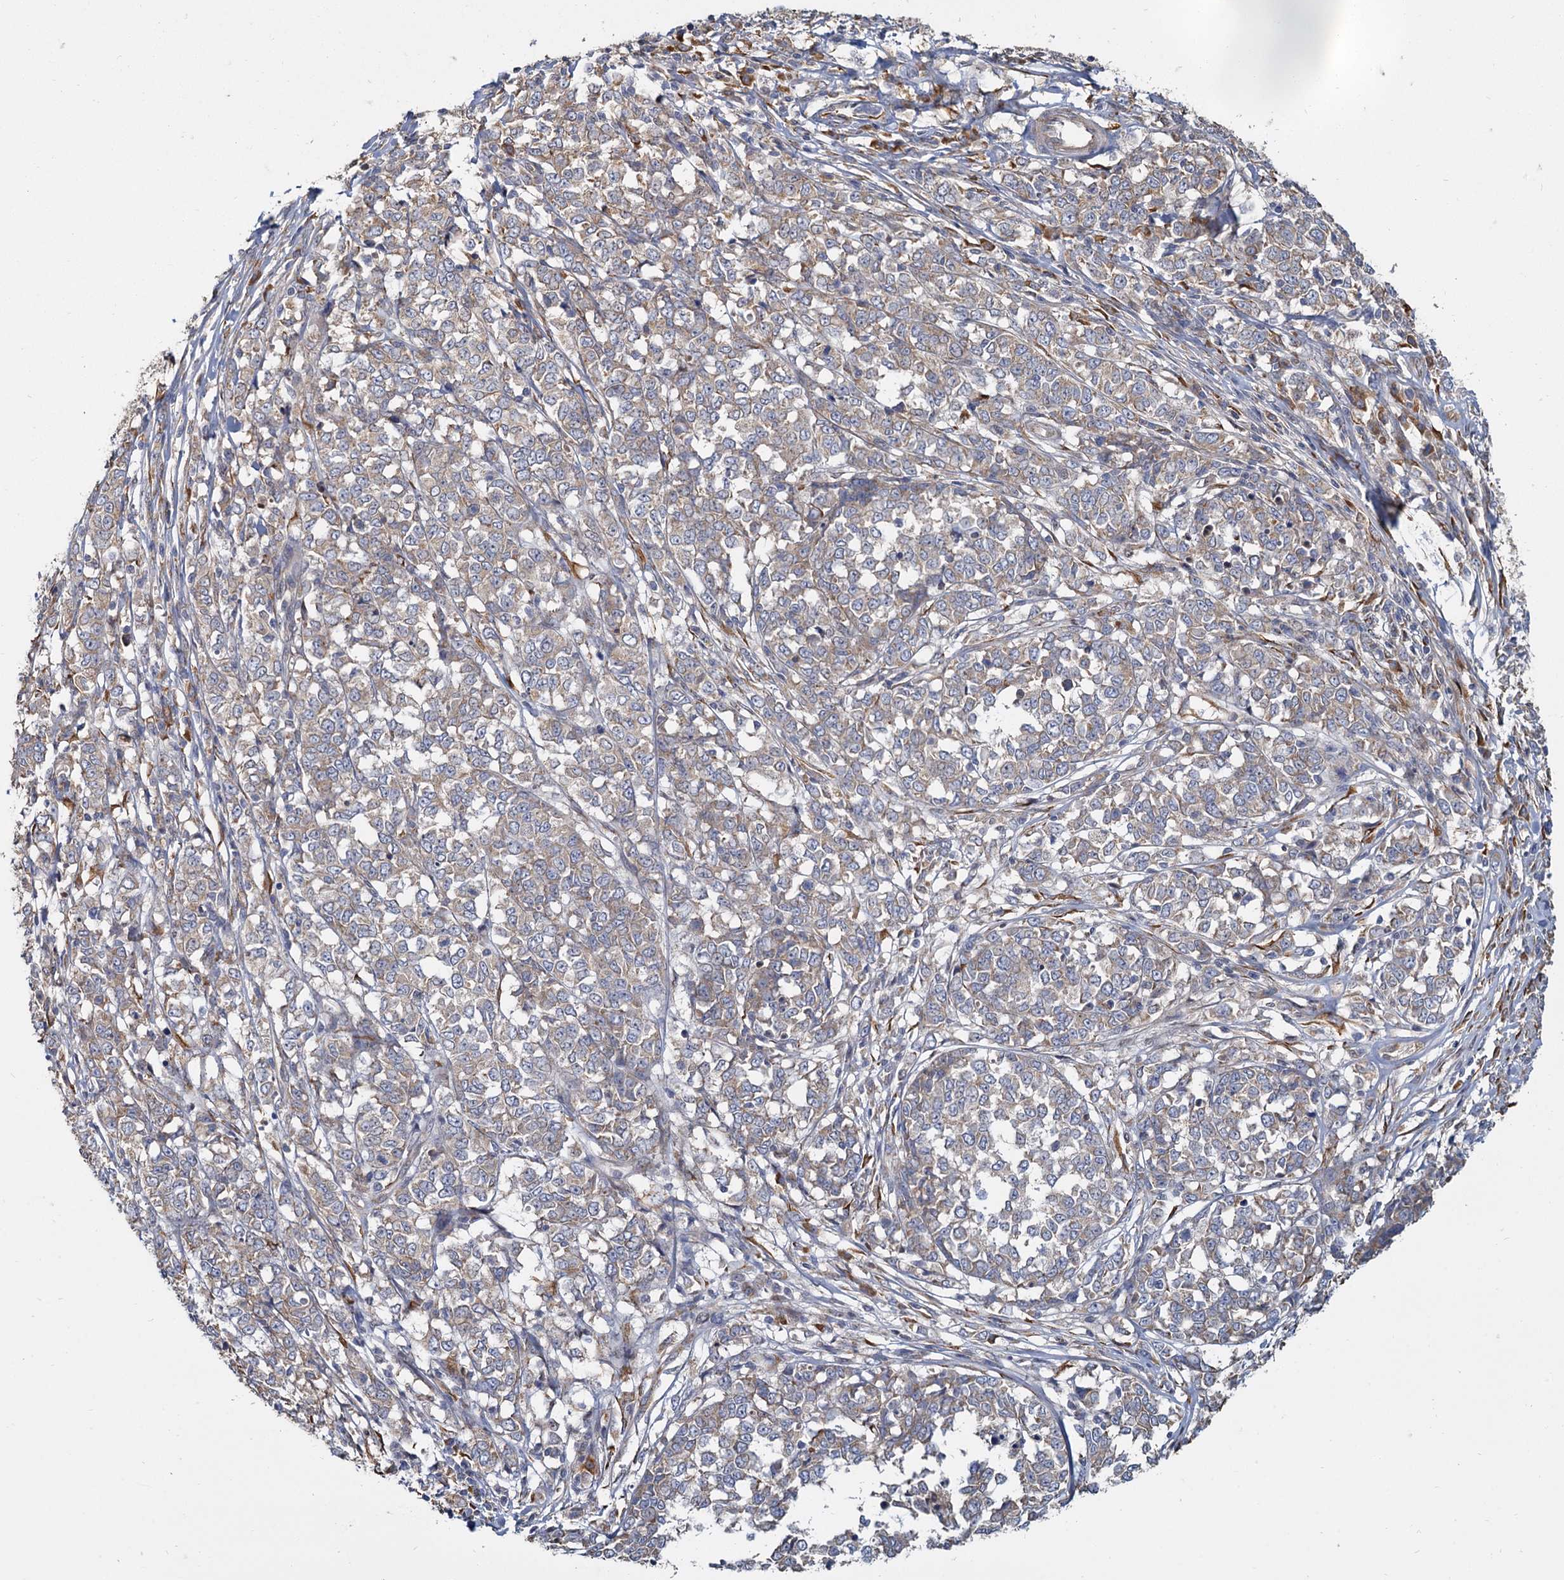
{"staining": {"intensity": "weak", "quantity": "25%-75%", "location": "cytoplasmic/membranous"}, "tissue": "melanoma", "cell_type": "Tumor cells", "image_type": "cancer", "snomed": [{"axis": "morphology", "description": "Malignant melanoma, NOS"}, {"axis": "topography", "description": "Skin"}], "caption": "This is a histology image of IHC staining of melanoma, which shows weak staining in the cytoplasmic/membranous of tumor cells.", "gene": "LRRC51", "patient": {"sex": "female", "age": 72}}